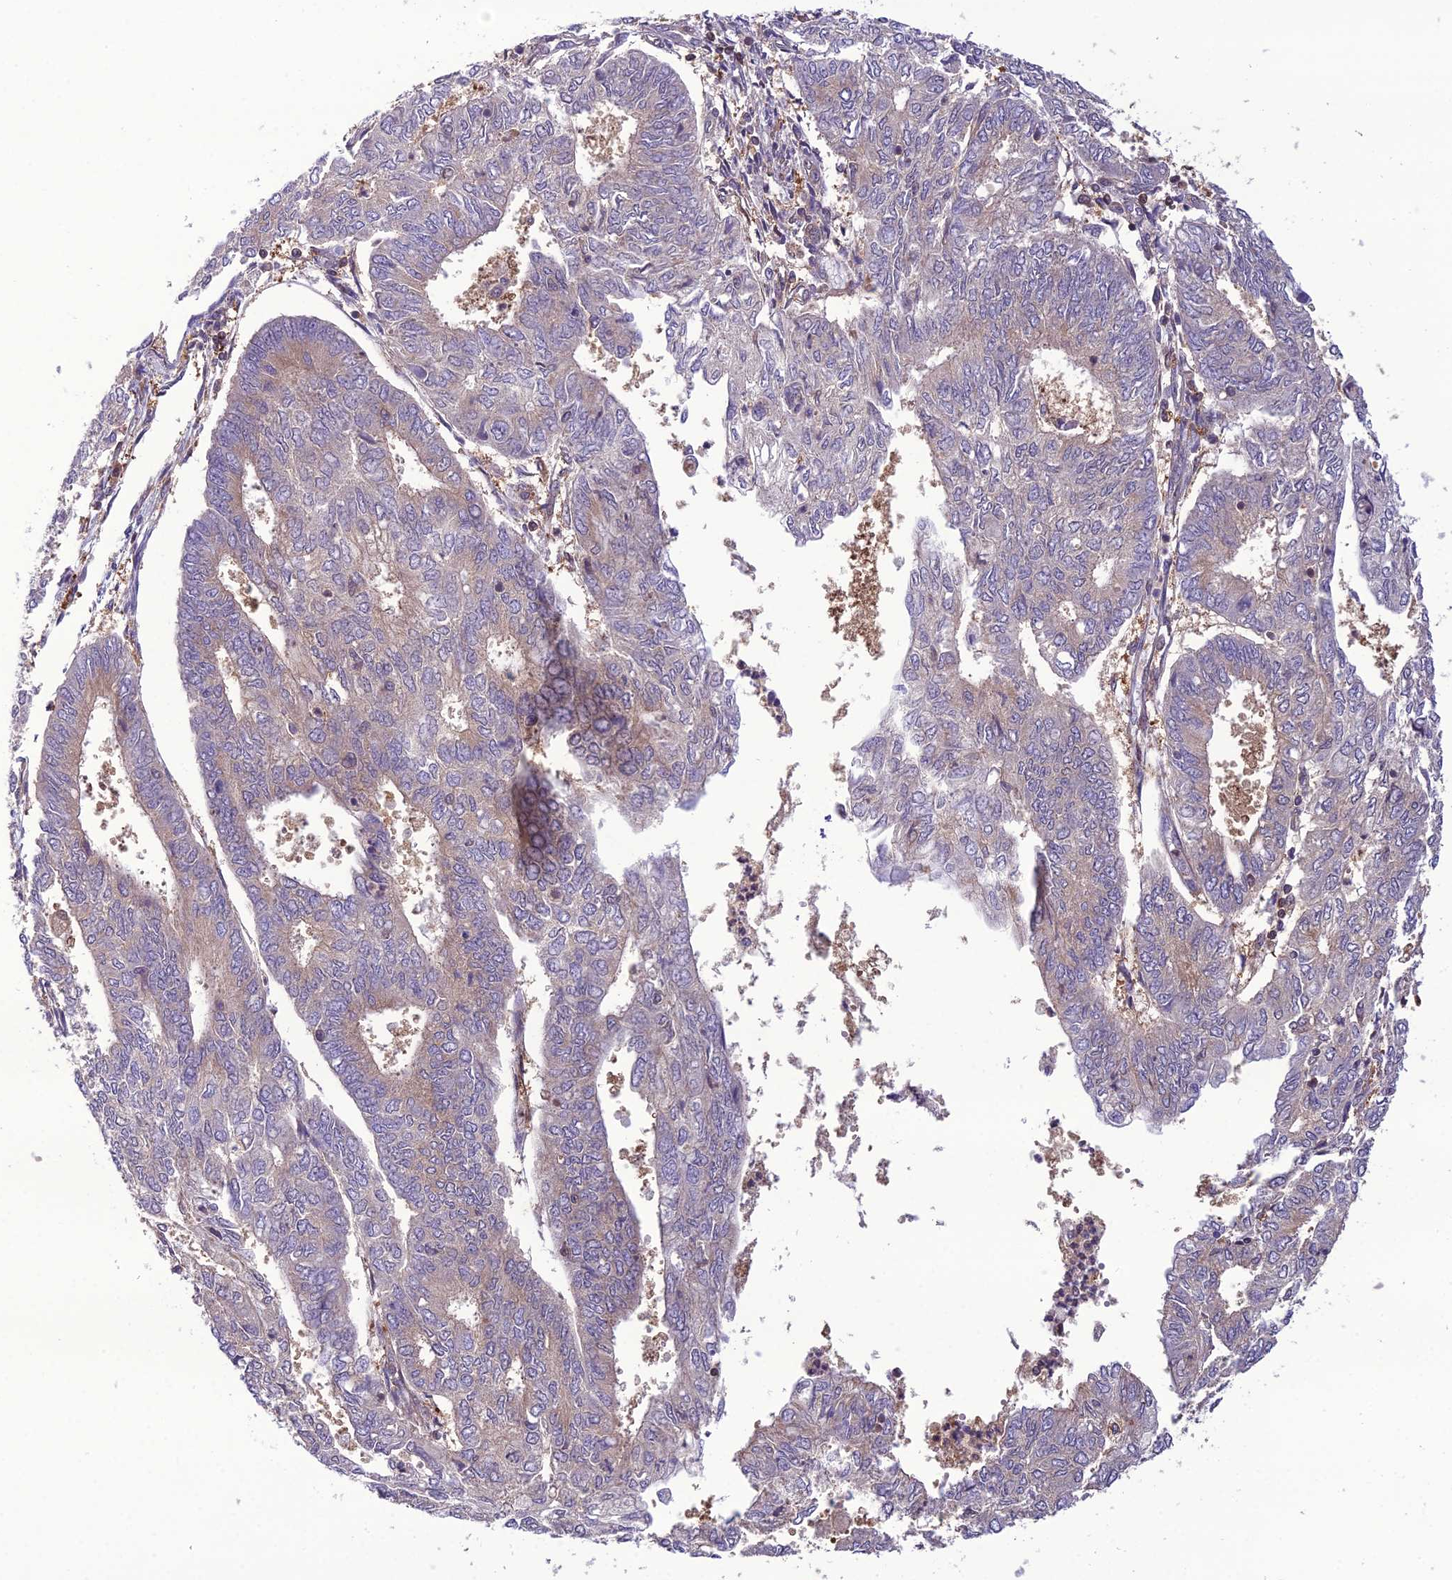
{"staining": {"intensity": "weak", "quantity": "25%-75%", "location": "cytoplasmic/membranous"}, "tissue": "endometrial cancer", "cell_type": "Tumor cells", "image_type": "cancer", "snomed": [{"axis": "morphology", "description": "Adenocarcinoma, NOS"}, {"axis": "topography", "description": "Endometrium"}], "caption": "Endometrial cancer (adenocarcinoma) was stained to show a protein in brown. There is low levels of weak cytoplasmic/membranous staining in about 25%-75% of tumor cells.", "gene": "GDF6", "patient": {"sex": "female", "age": 68}}